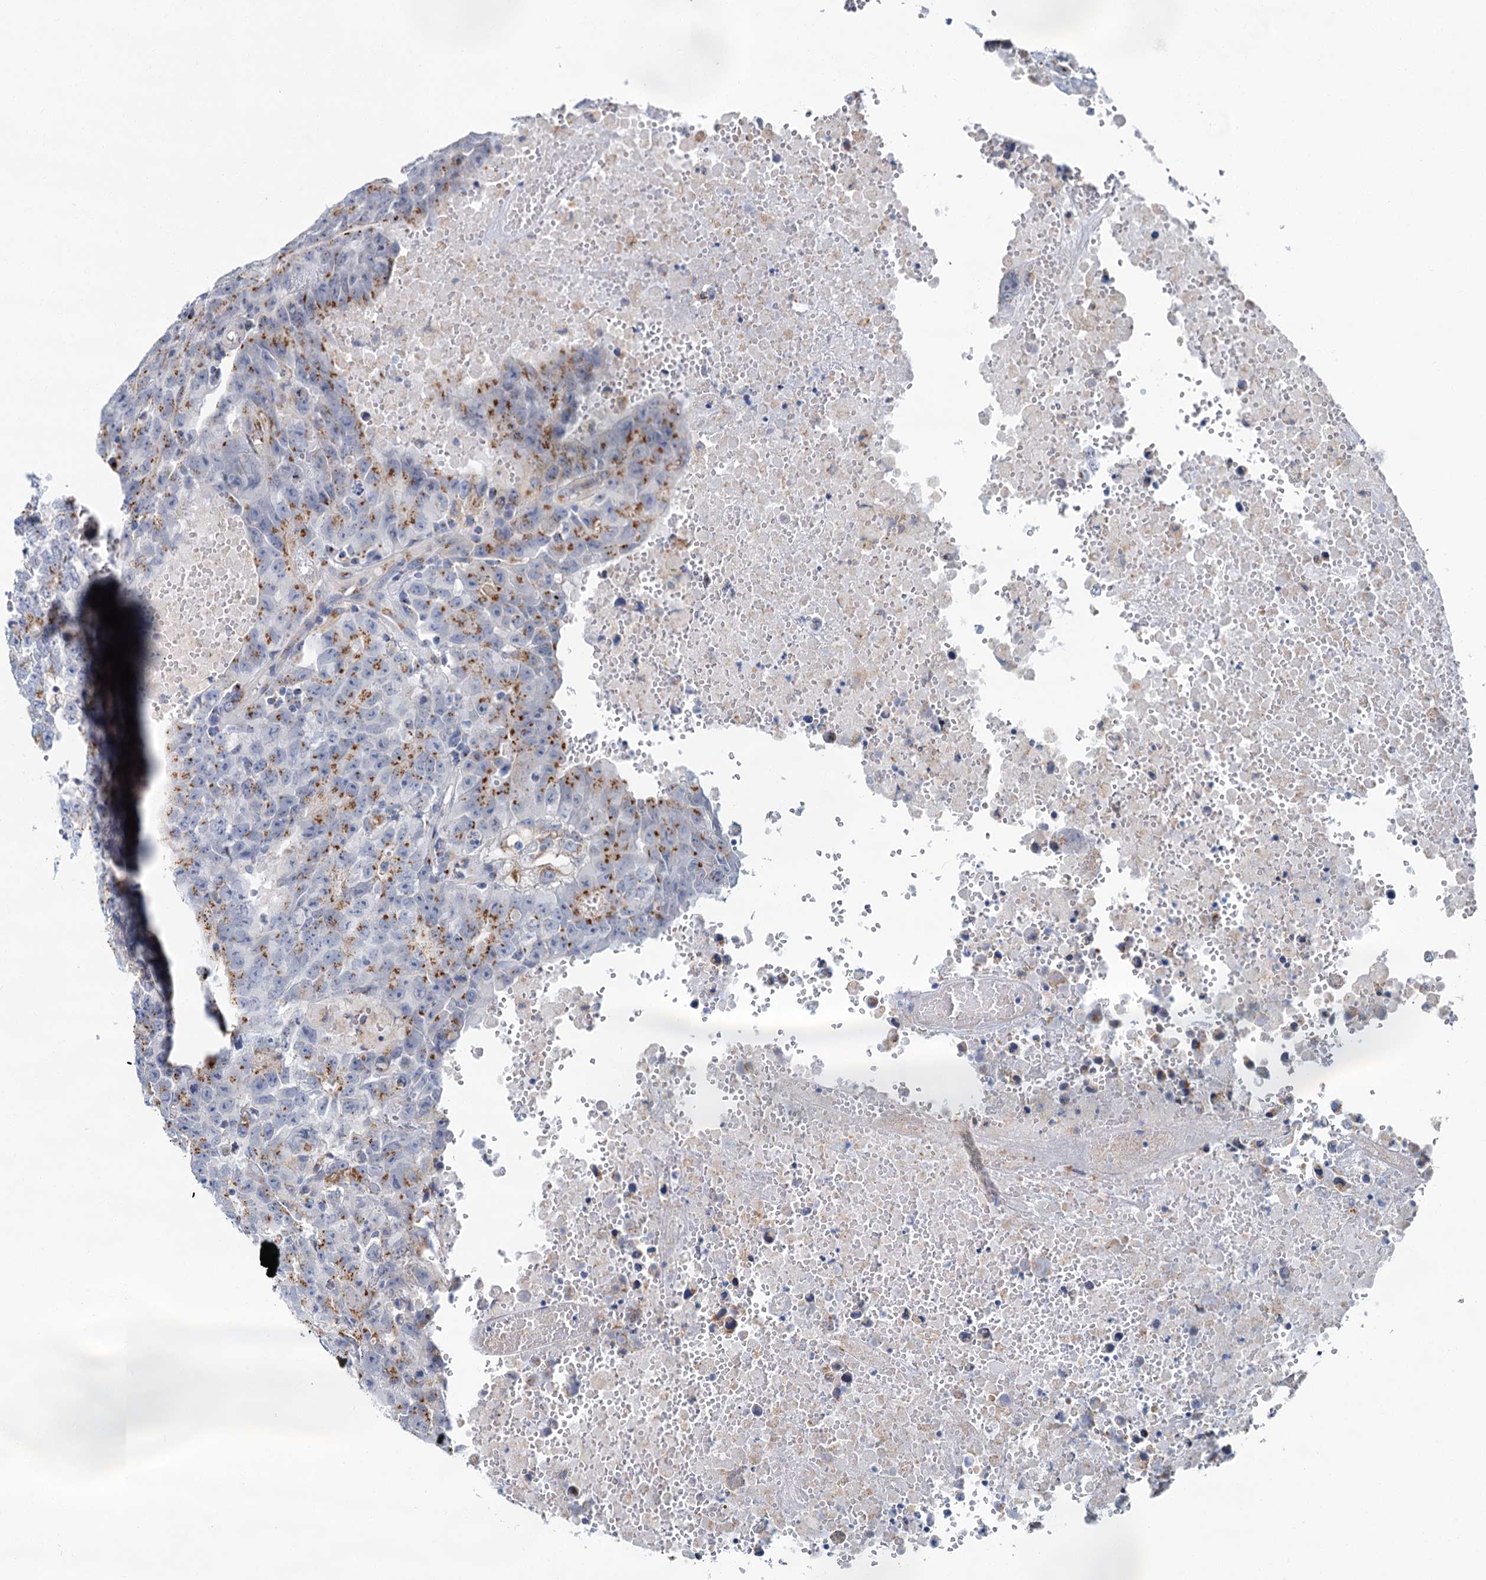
{"staining": {"intensity": "moderate", "quantity": "25%-75%", "location": "cytoplasmic/membranous"}, "tissue": "testis cancer", "cell_type": "Tumor cells", "image_type": "cancer", "snomed": [{"axis": "morphology", "description": "Carcinoma, Embryonal, NOS"}, {"axis": "topography", "description": "Testis"}], "caption": "An immunohistochemistry (IHC) histopathology image of tumor tissue is shown. Protein staining in brown shows moderate cytoplasmic/membranous positivity in testis embryonal carcinoma within tumor cells.", "gene": "BET1L", "patient": {"sex": "male", "age": 25}}